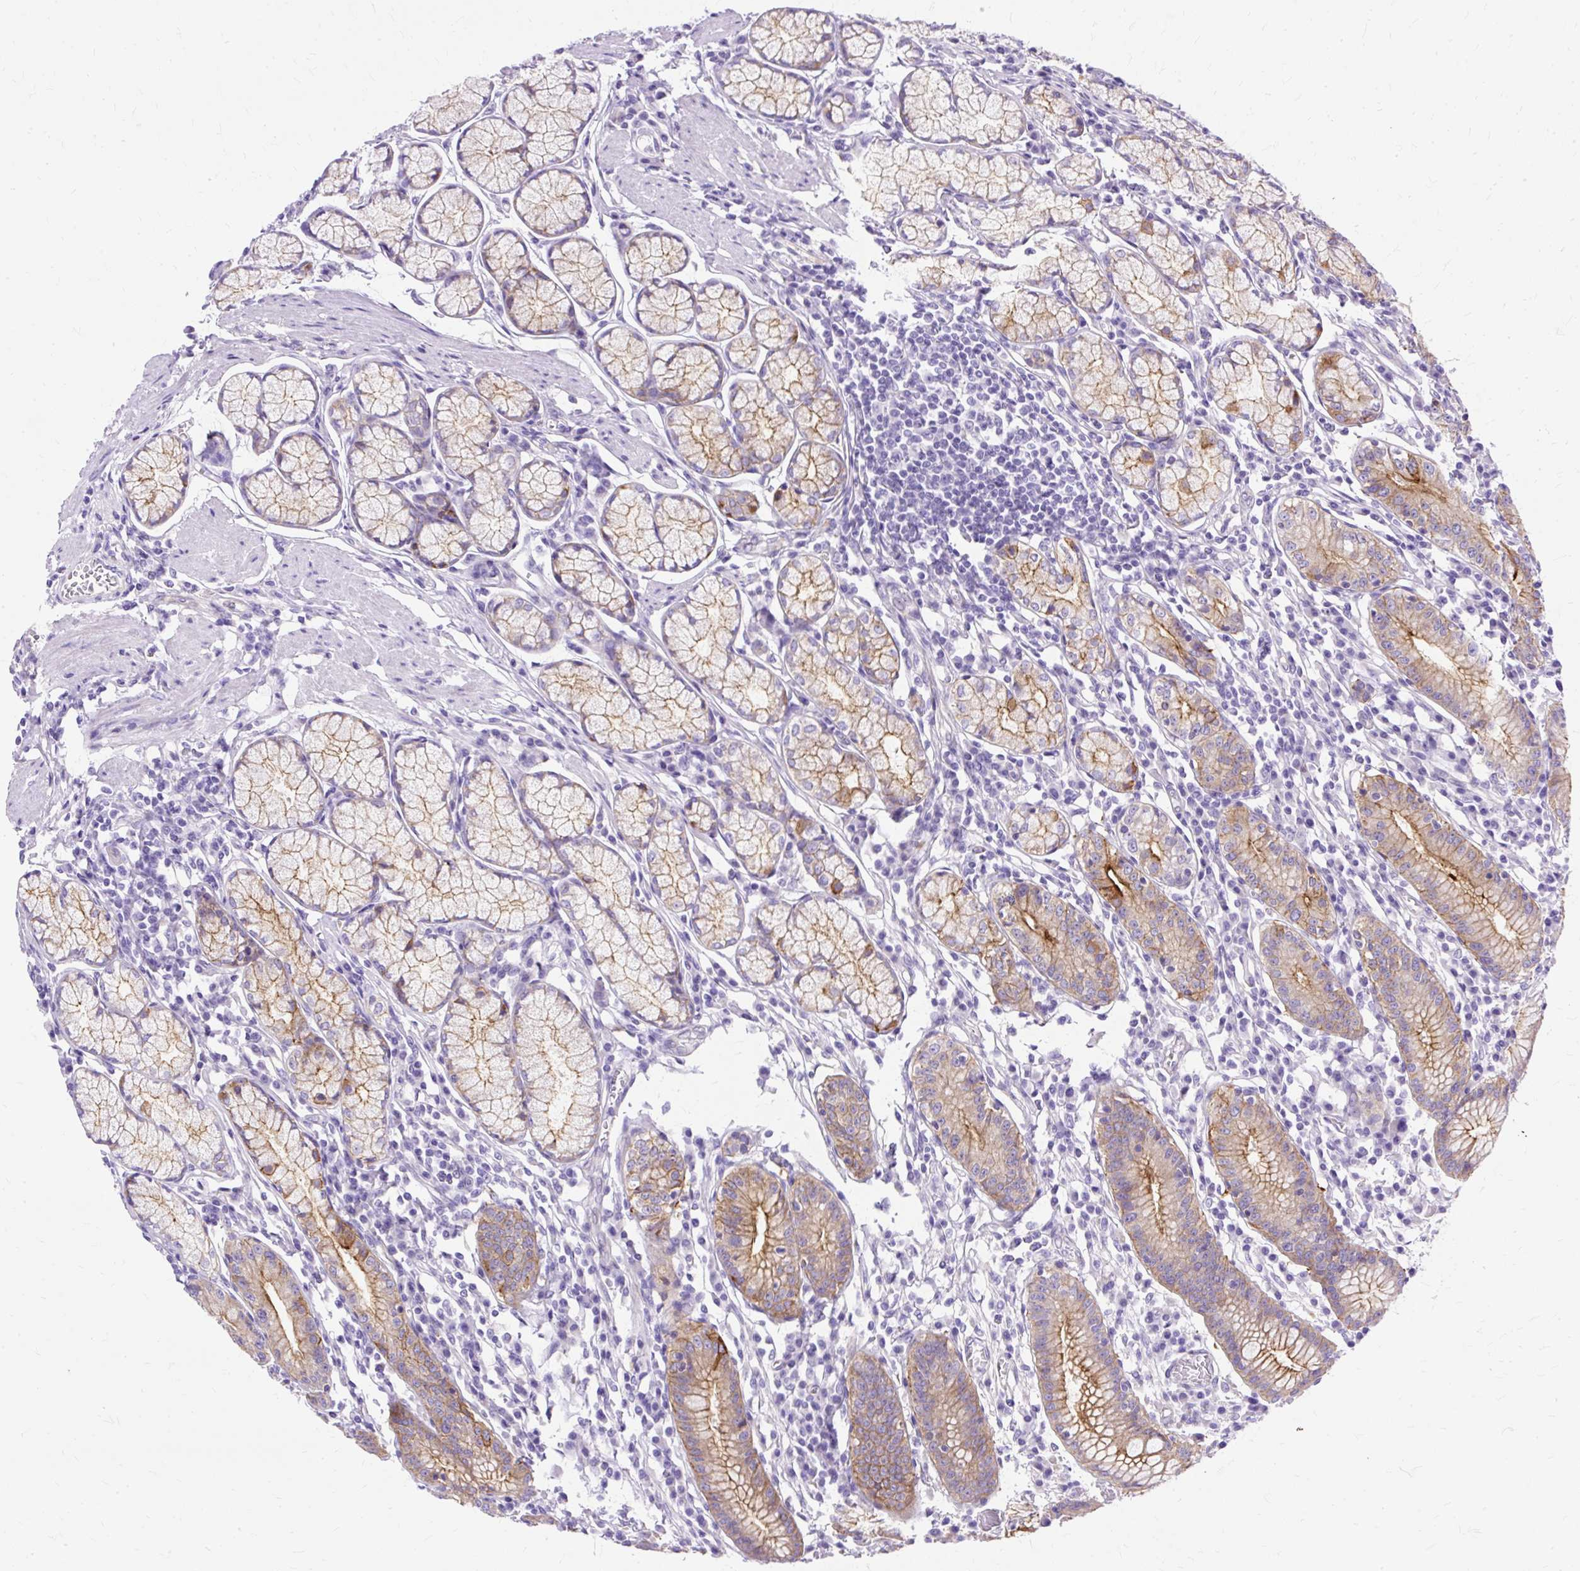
{"staining": {"intensity": "moderate", "quantity": "25%-75%", "location": "cytoplasmic/membranous"}, "tissue": "stomach", "cell_type": "Glandular cells", "image_type": "normal", "snomed": [{"axis": "morphology", "description": "Normal tissue, NOS"}, {"axis": "topography", "description": "Stomach"}], "caption": "This is a photomicrograph of immunohistochemistry (IHC) staining of benign stomach, which shows moderate positivity in the cytoplasmic/membranous of glandular cells.", "gene": "MYO6", "patient": {"sex": "male", "age": 55}}